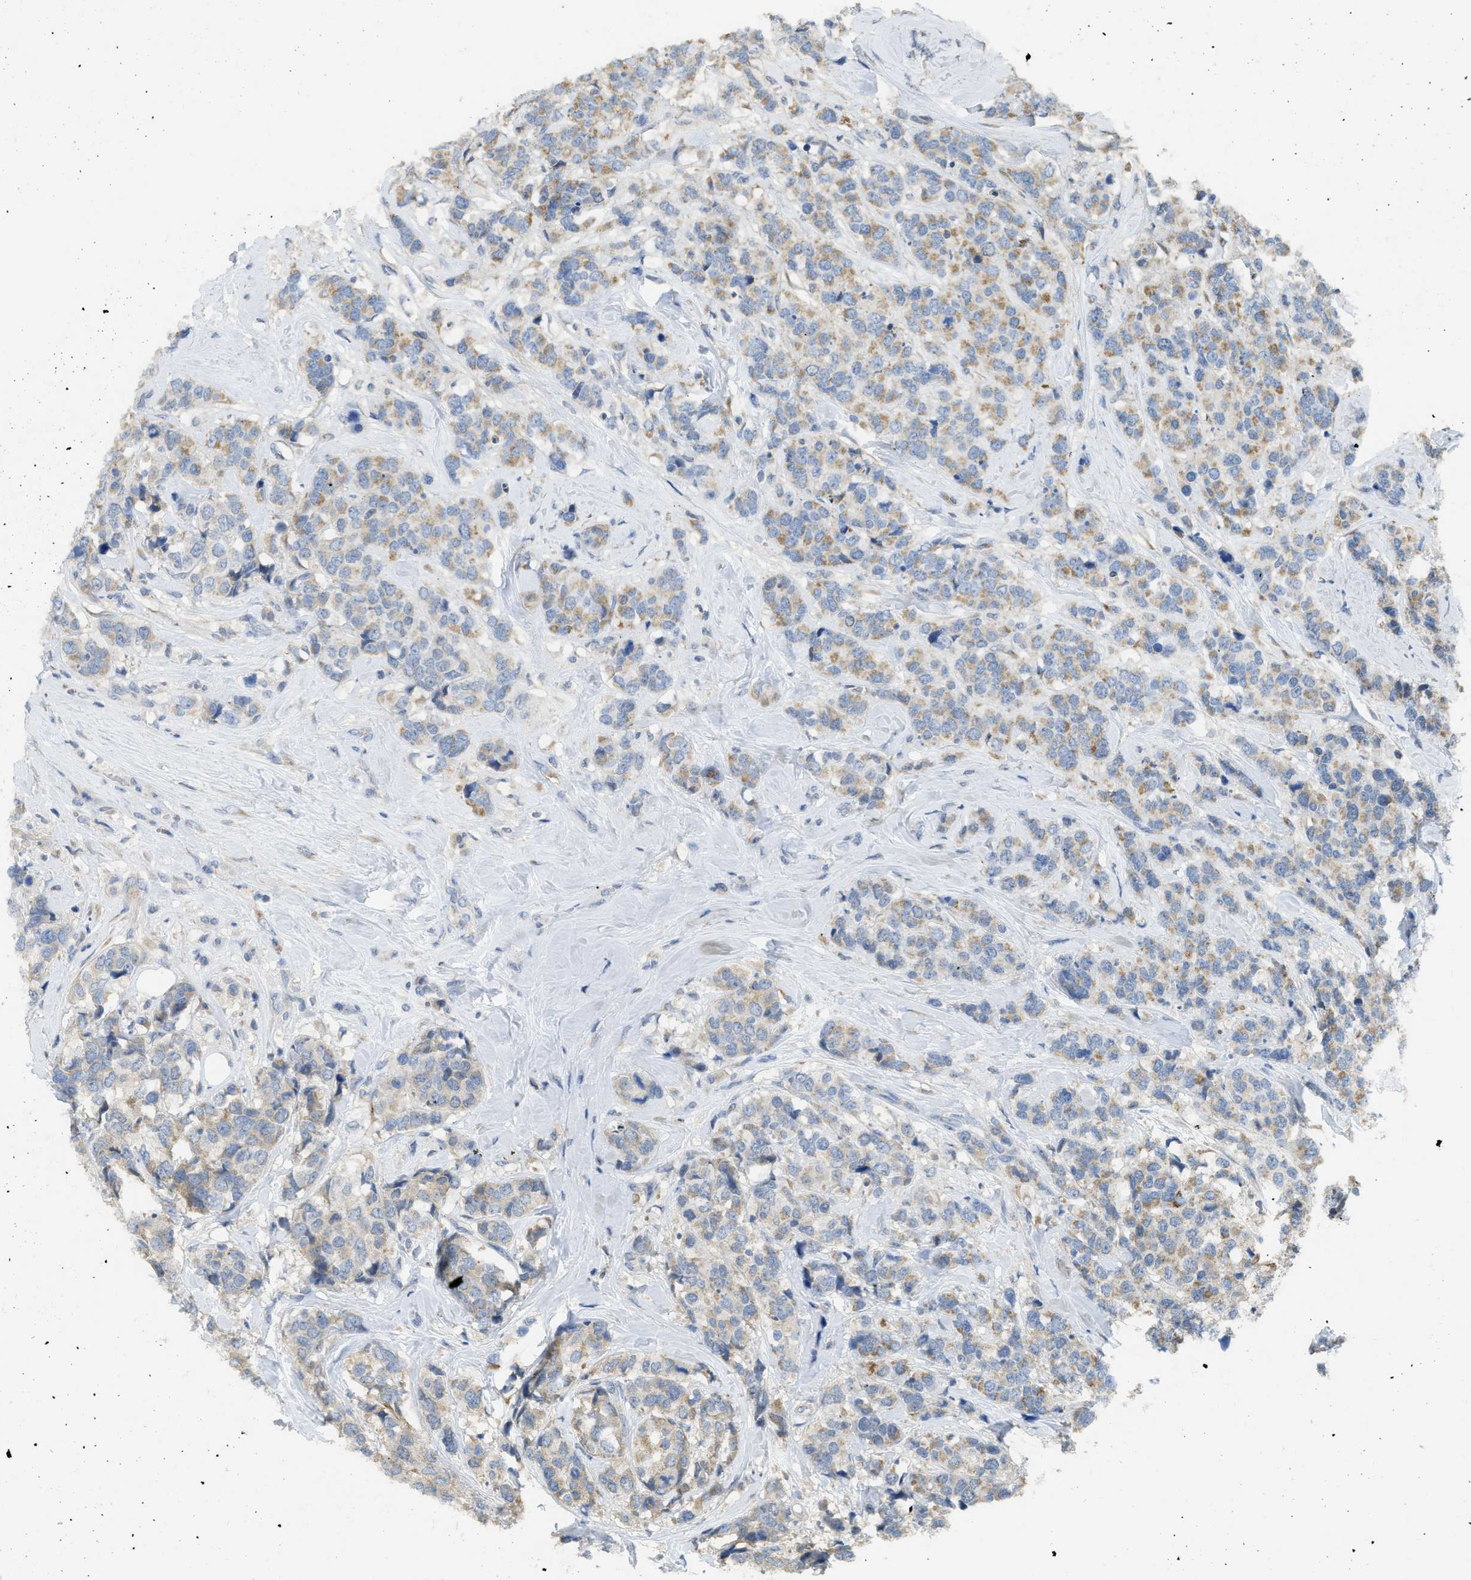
{"staining": {"intensity": "moderate", "quantity": "25%-75%", "location": "cytoplasmic/membranous"}, "tissue": "breast cancer", "cell_type": "Tumor cells", "image_type": "cancer", "snomed": [{"axis": "morphology", "description": "Lobular carcinoma"}, {"axis": "topography", "description": "Breast"}], "caption": "A brown stain highlights moderate cytoplasmic/membranous expression of a protein in human breast cancer (lobular carcinoma) tumor cells. (IHC, brightfield microscopy, high magnification).", "gene": "SFXN2", "patient": {"sex": "female", "age": 59}}